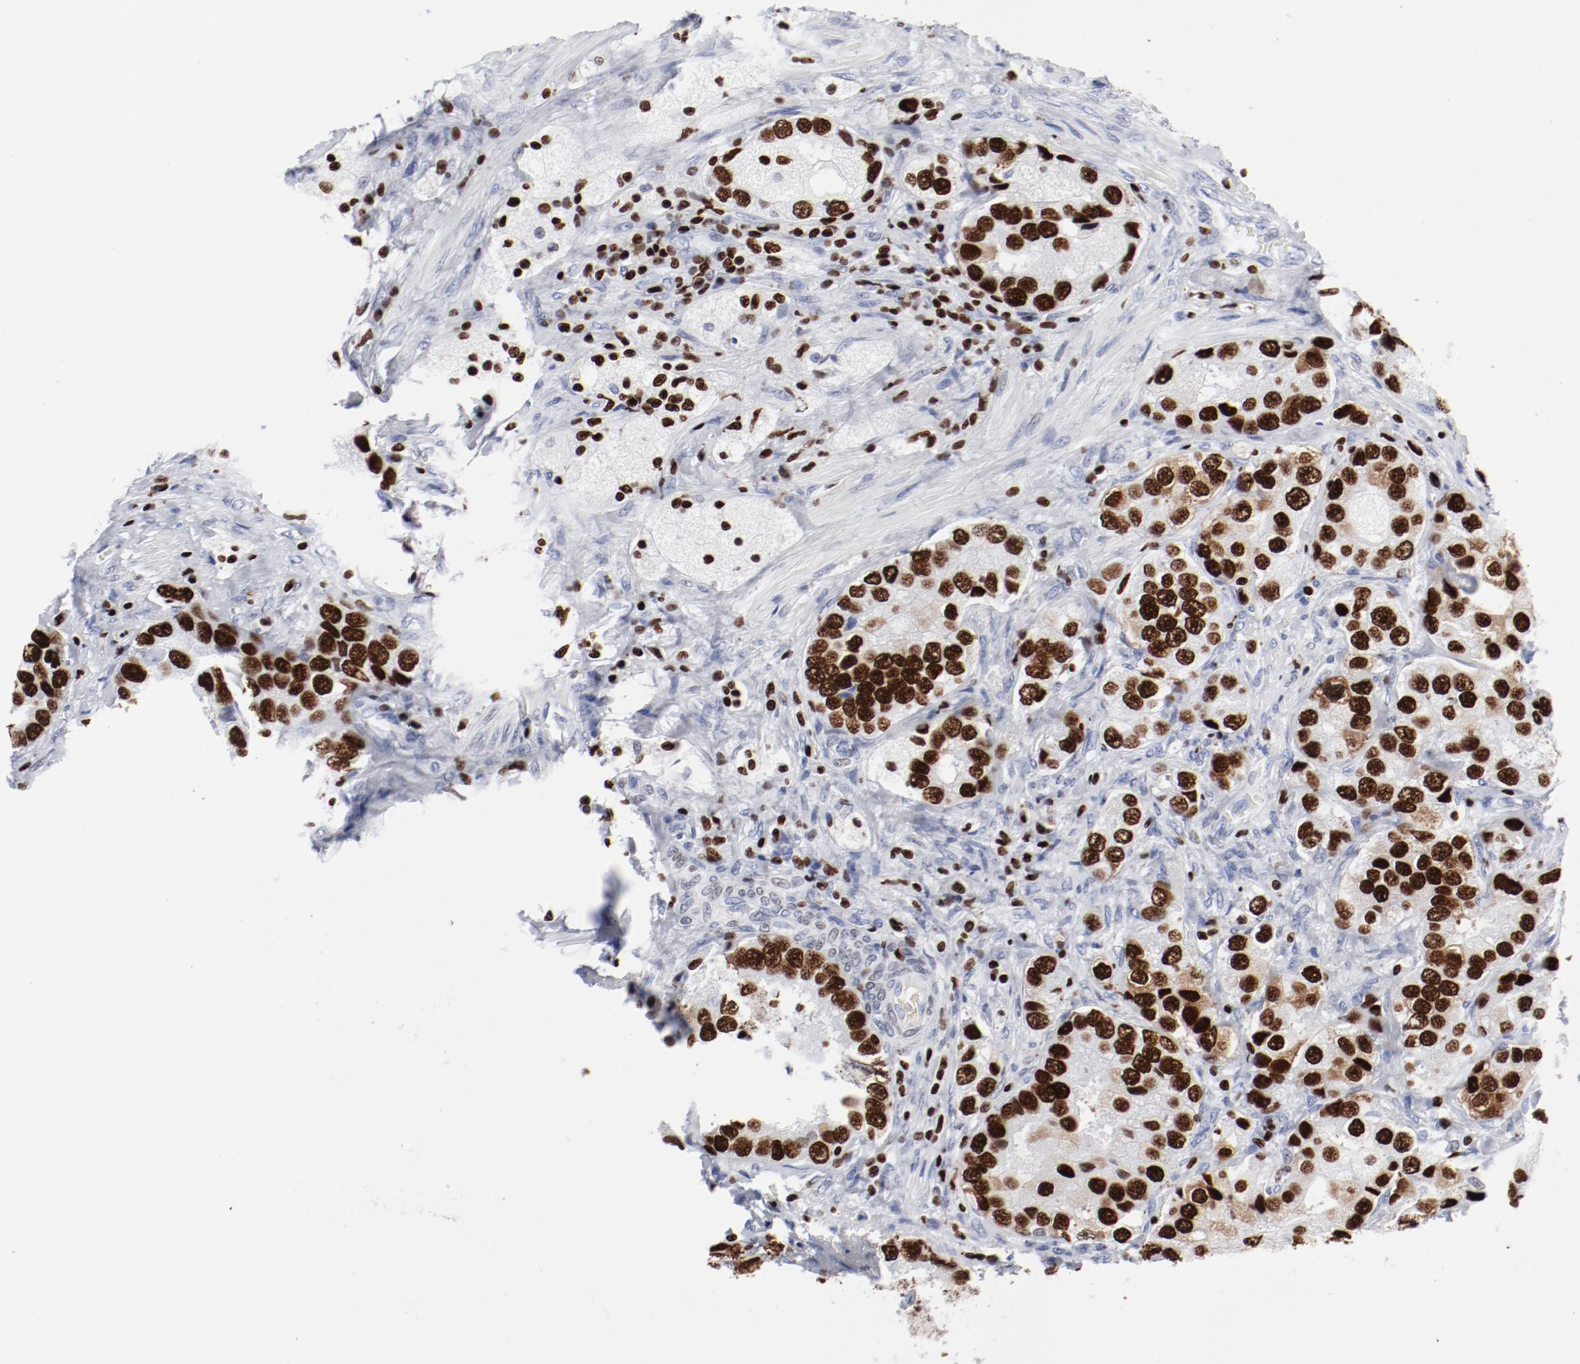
{"staining": {"intensity": "strong", "quantity": ">75%", "location": "cytoplasmic/membranous,nuclear"}, "tissue": "prostate cancer", "cell_type": "Tumor cells", "image_type": "cancer", "snomed": [{"axis": "morphology", "description": "Adenocarcinoma, High grade"}, {"axis": "topography", "description": "Prostate"}], "caption": "This is an image of immunohistochemistry (IHC) staining of prostate high-grade adenocarcinoma, which shows strong expression in the cytoplasmic/membranous and nuclear of tumor cells.", "gene": "SMARCC2", "patient": {"sex": "male", "age": 63}}